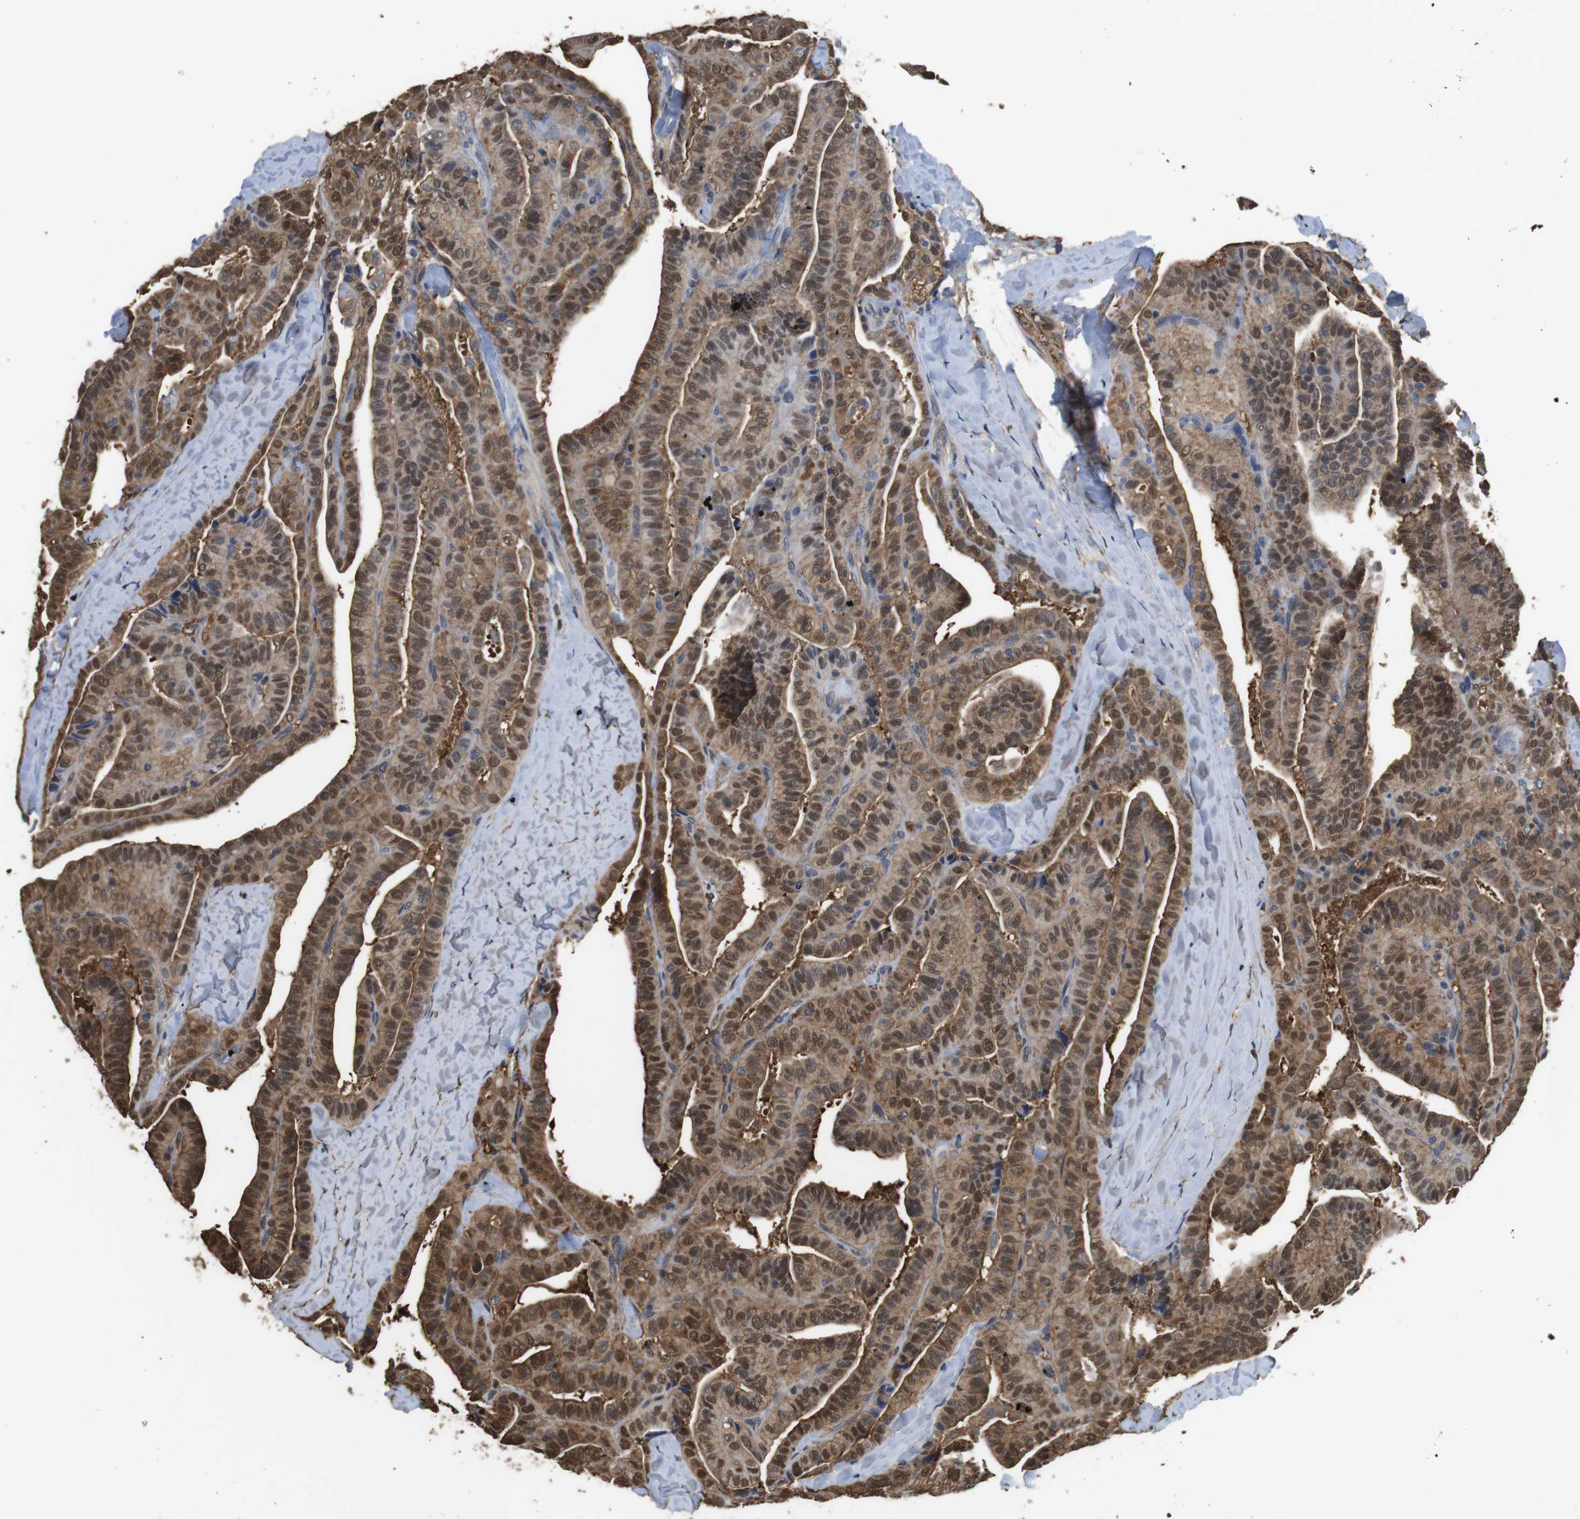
{"staining": {"intensity": "moderate", "quantity": ">75%", "location": "cytoplasmic/membranous,nuclear"}, "tissue": "thyroid cancer", "cell_type": "Tumor cells", "image_type": "cancer", "snomed": [{"axis": "morphology", "description": "Papillary adenocarcinoma, NOS"}, {"axis": "topography", "description": "Thyroid gland"}], "caption": "Immunohistochemistry (IHC) staining of thyroid cancer, which displays medium levels of moderate cytoplasmic/membranous and nuclear expression in about >75% of tumor cells indicating moderate cytoplasmic/membranous and nuclear protein expression. The staining was performed using DAB (3,3'-diaminobenzidine) (brown) for protein detection and nuclei were counterstained in hematoxylin (blue).", "gene": "LDHA", "patient": {"sex": "male", "age": 77}}